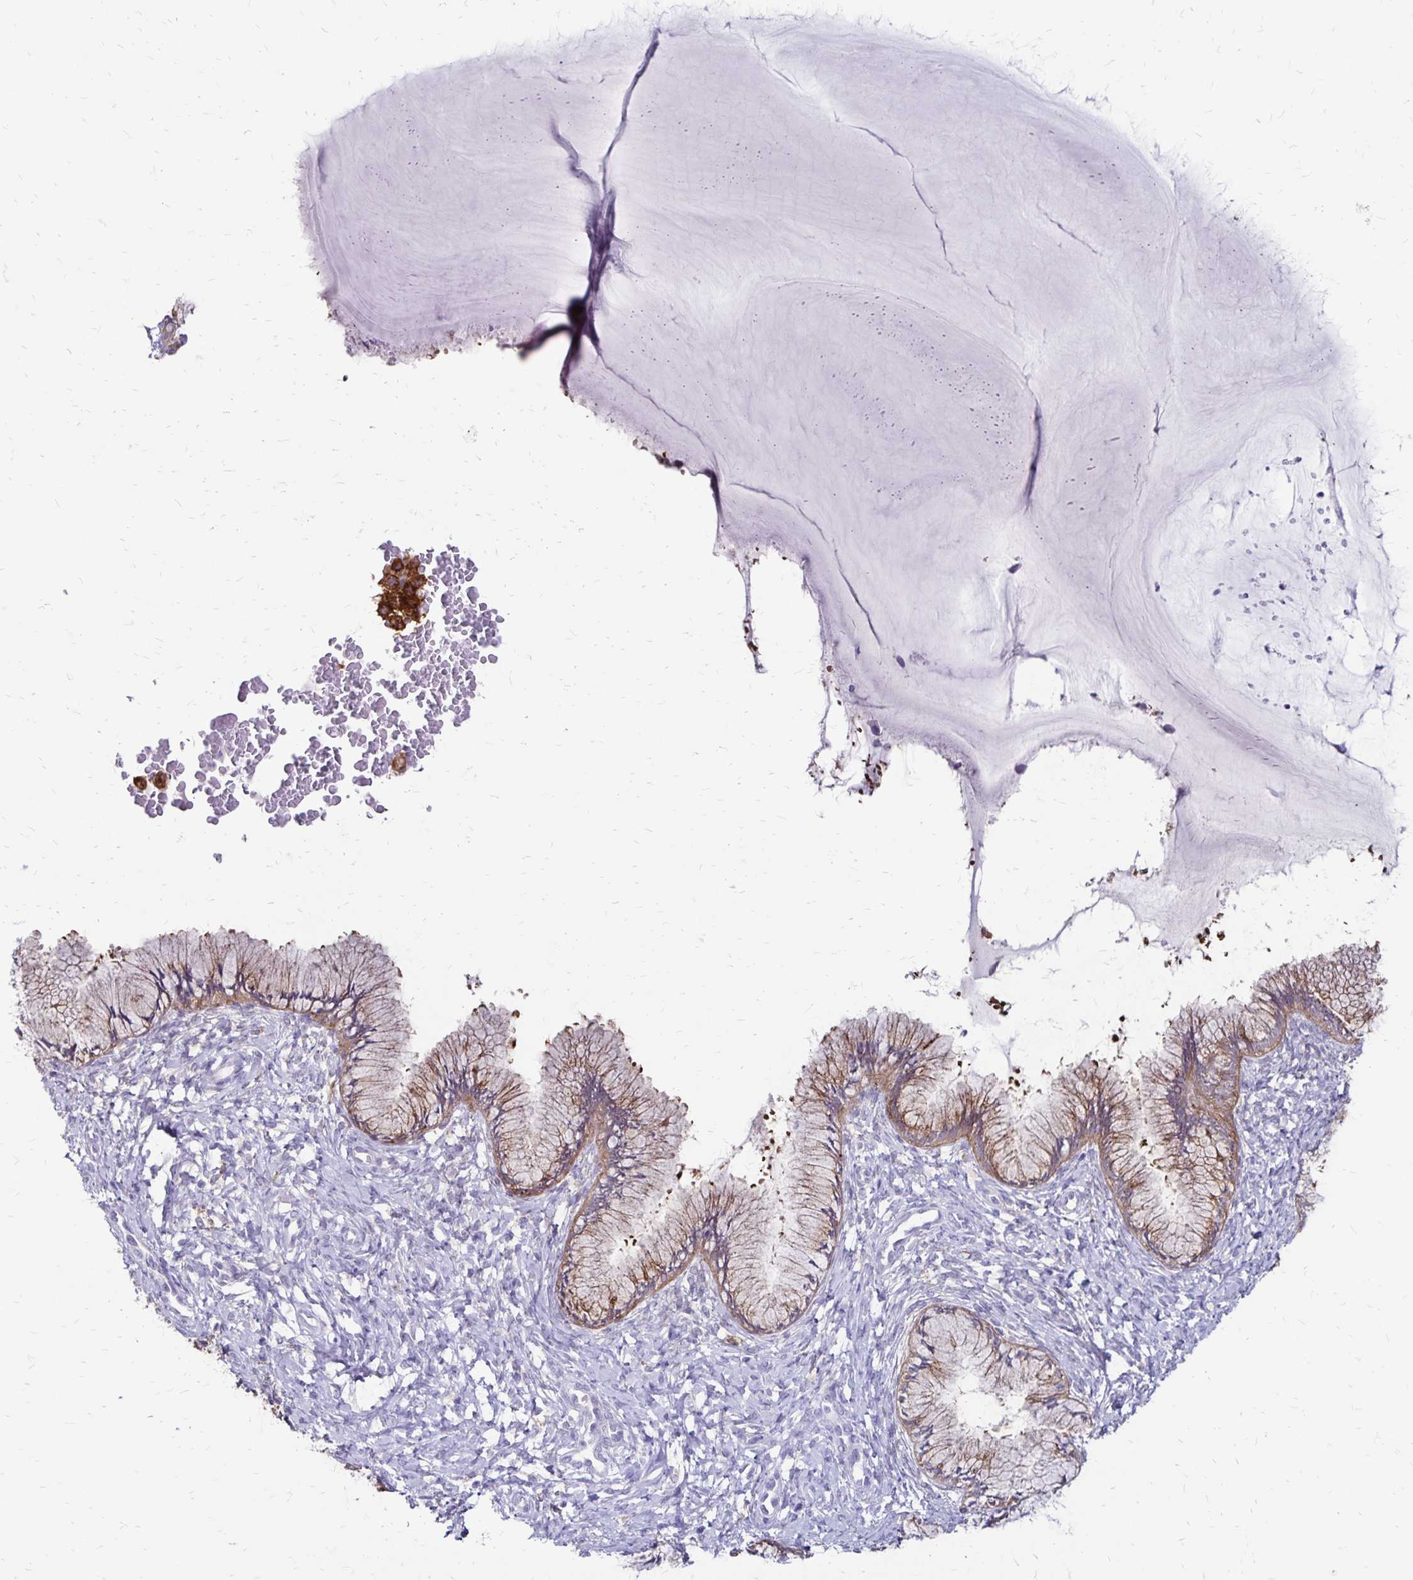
{"staining": {"intensity": "weak", "quantity": ">75%", "location": "cytoplasmic/membranous"}, "tissue": "cervix", "cell_type": "Glandular cells", "image_type": "normal", "snomed": [{"axis": "morphology", "description": "Normal tissue, NOS"}, {"axis": "topography", "description": "Cervix"}], "caption": "Cervix stained with a brown dye demonstrates weak cytoplasmic/membranous positive expression in about >75% of glandular cells.", "gene": "TNS3", "patient": {"sex": "female", "age": 37}}